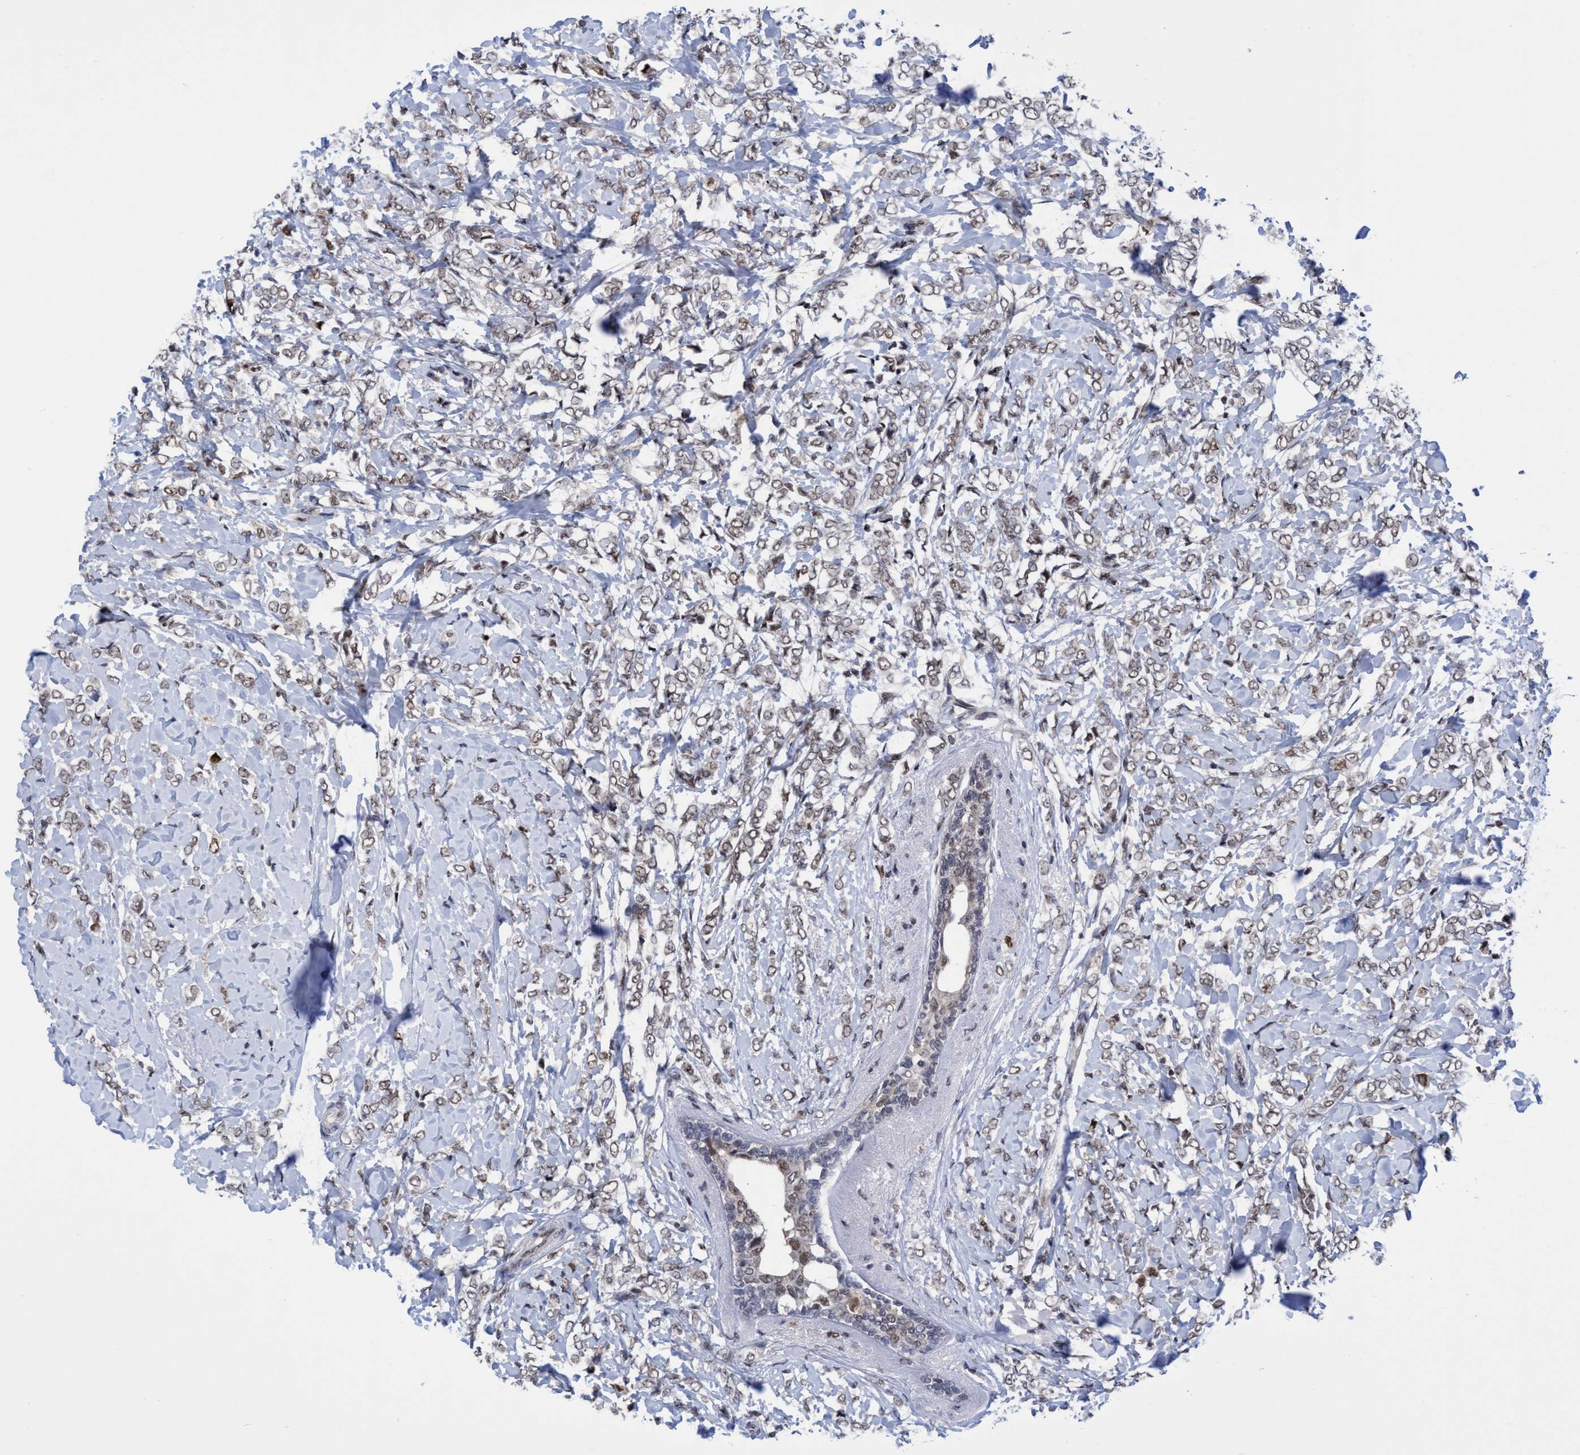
{"staining": {"intensity": "weak", "quantity": ">75%", "location": "cytoplasmic/membranous,nuclear"}, "tissue": "breast cancer", "cell_type": "Tumor cells", "image_type": "cancer", "snomed": [{"axis": "morphology", "description": "Normal tissue, NOS"}, {"axis": "morphology", "description": "Lobular carcinoma"}, {"axis": "topography", "description": "Breast"}], "caption": "A micrograph of human breast lobular carcinoma stained for a protein exhibits weak cytoplasmic/membranous and nuclear brown staining in tumor cells.", "gene": "C9orf78", "patient": {"sex": "female", "age": 47}}